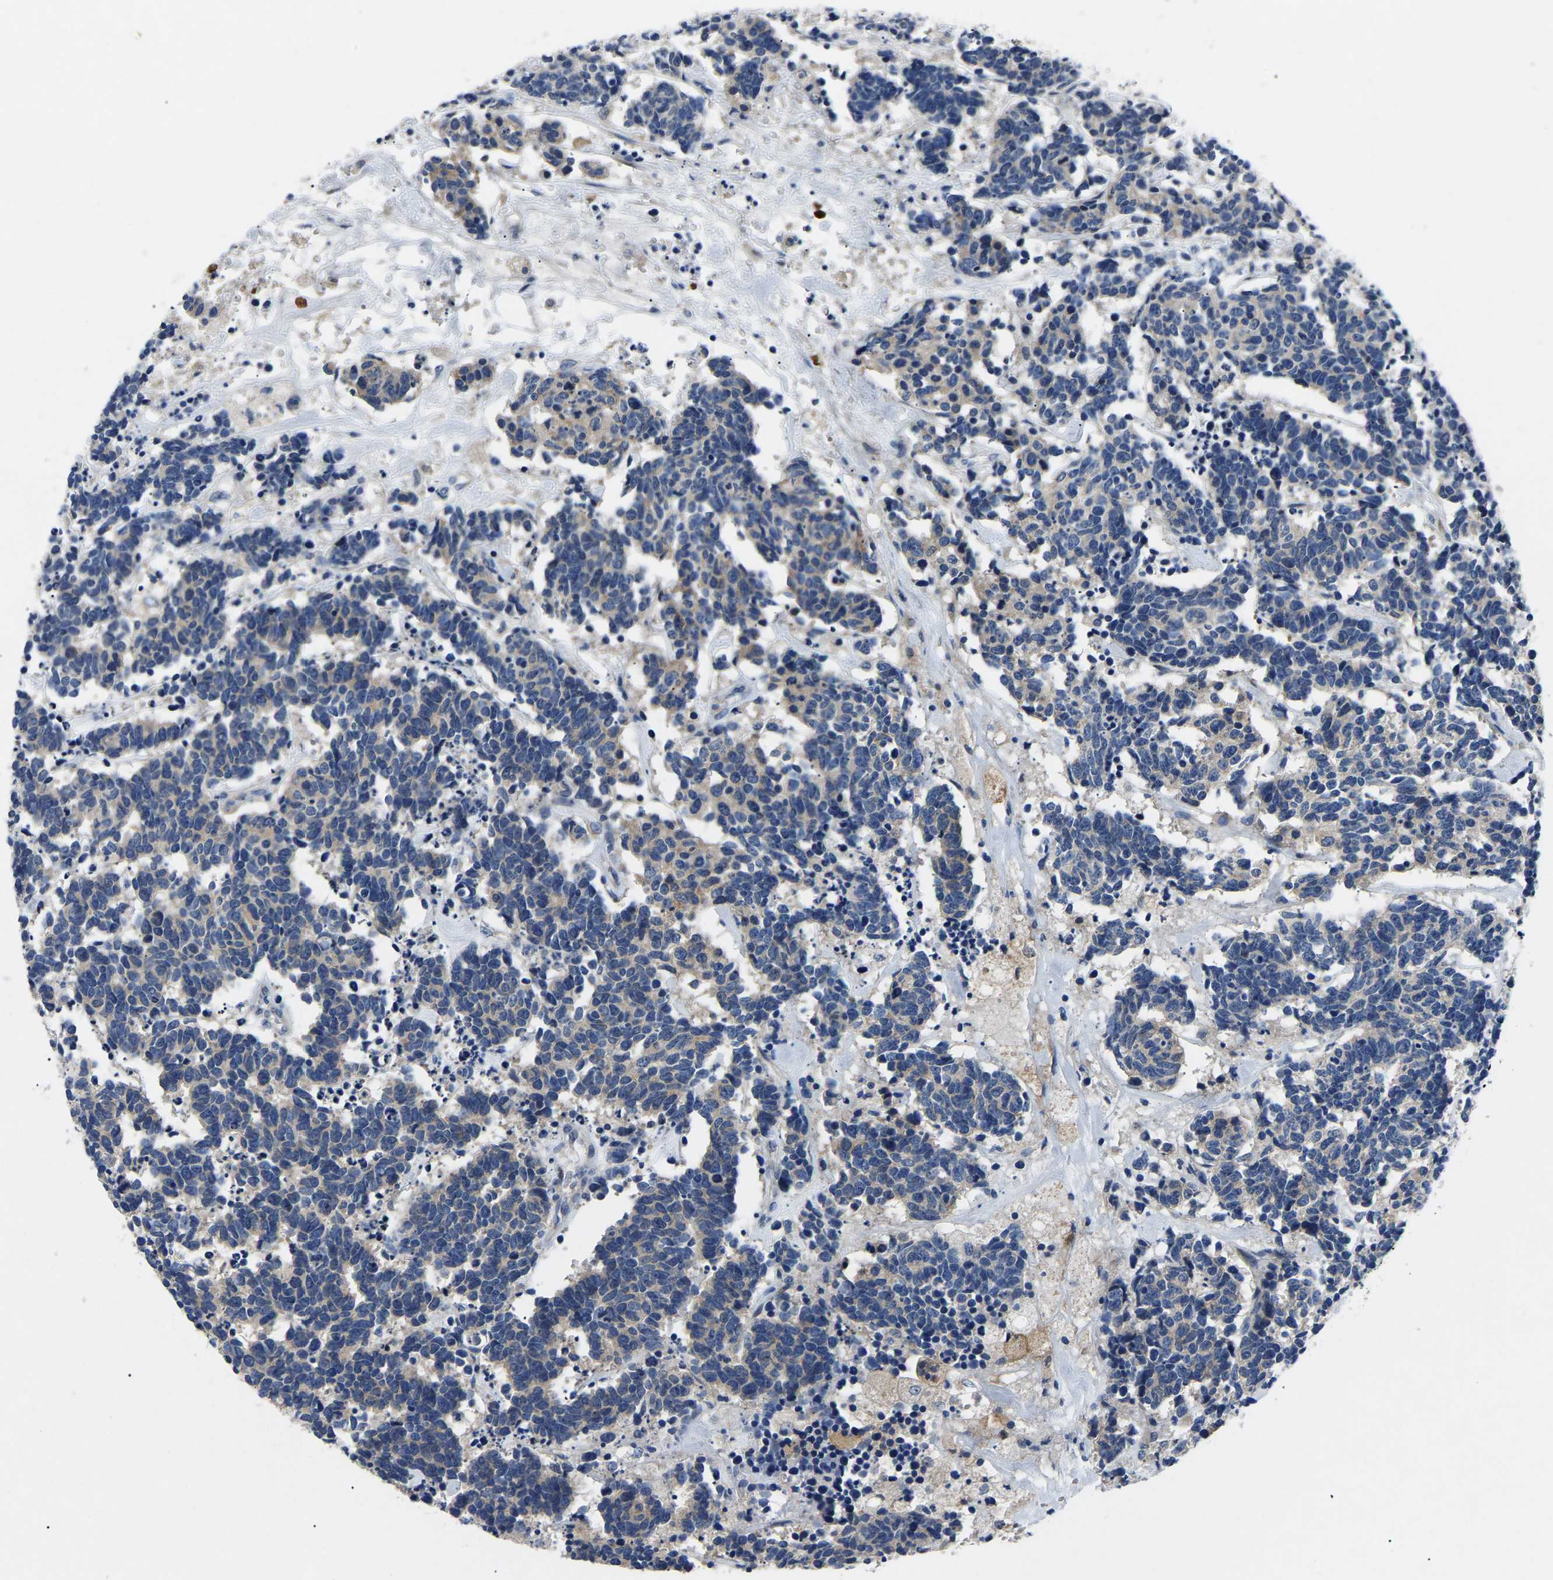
{"staining": {"intensity": "negative", "quantity": "none", "location": "none"}, "tissue": "carcinoid", "cell_type": "Tumor cells", "image_type": "cancer", "snomed": [{"axis": "morphology", "description": "Carcinoma, NOS"}, {"axis": "morphology", "description": "Carcinoid, malignant, NOS"}, {"axis": "topography", "description": "Urinary bladder"}], "caption": "High power microscopy histopathology image of an immunohistochemistry (IHC) histopathology image of carcinoid, revealing no significant expression in tumor cells. The staining is performed using DAB brown chromogen with nuclei counter-stained in using hematoxylin.", "gene": "TOR1B", "patient": {"sex": "male", "age": 57}}